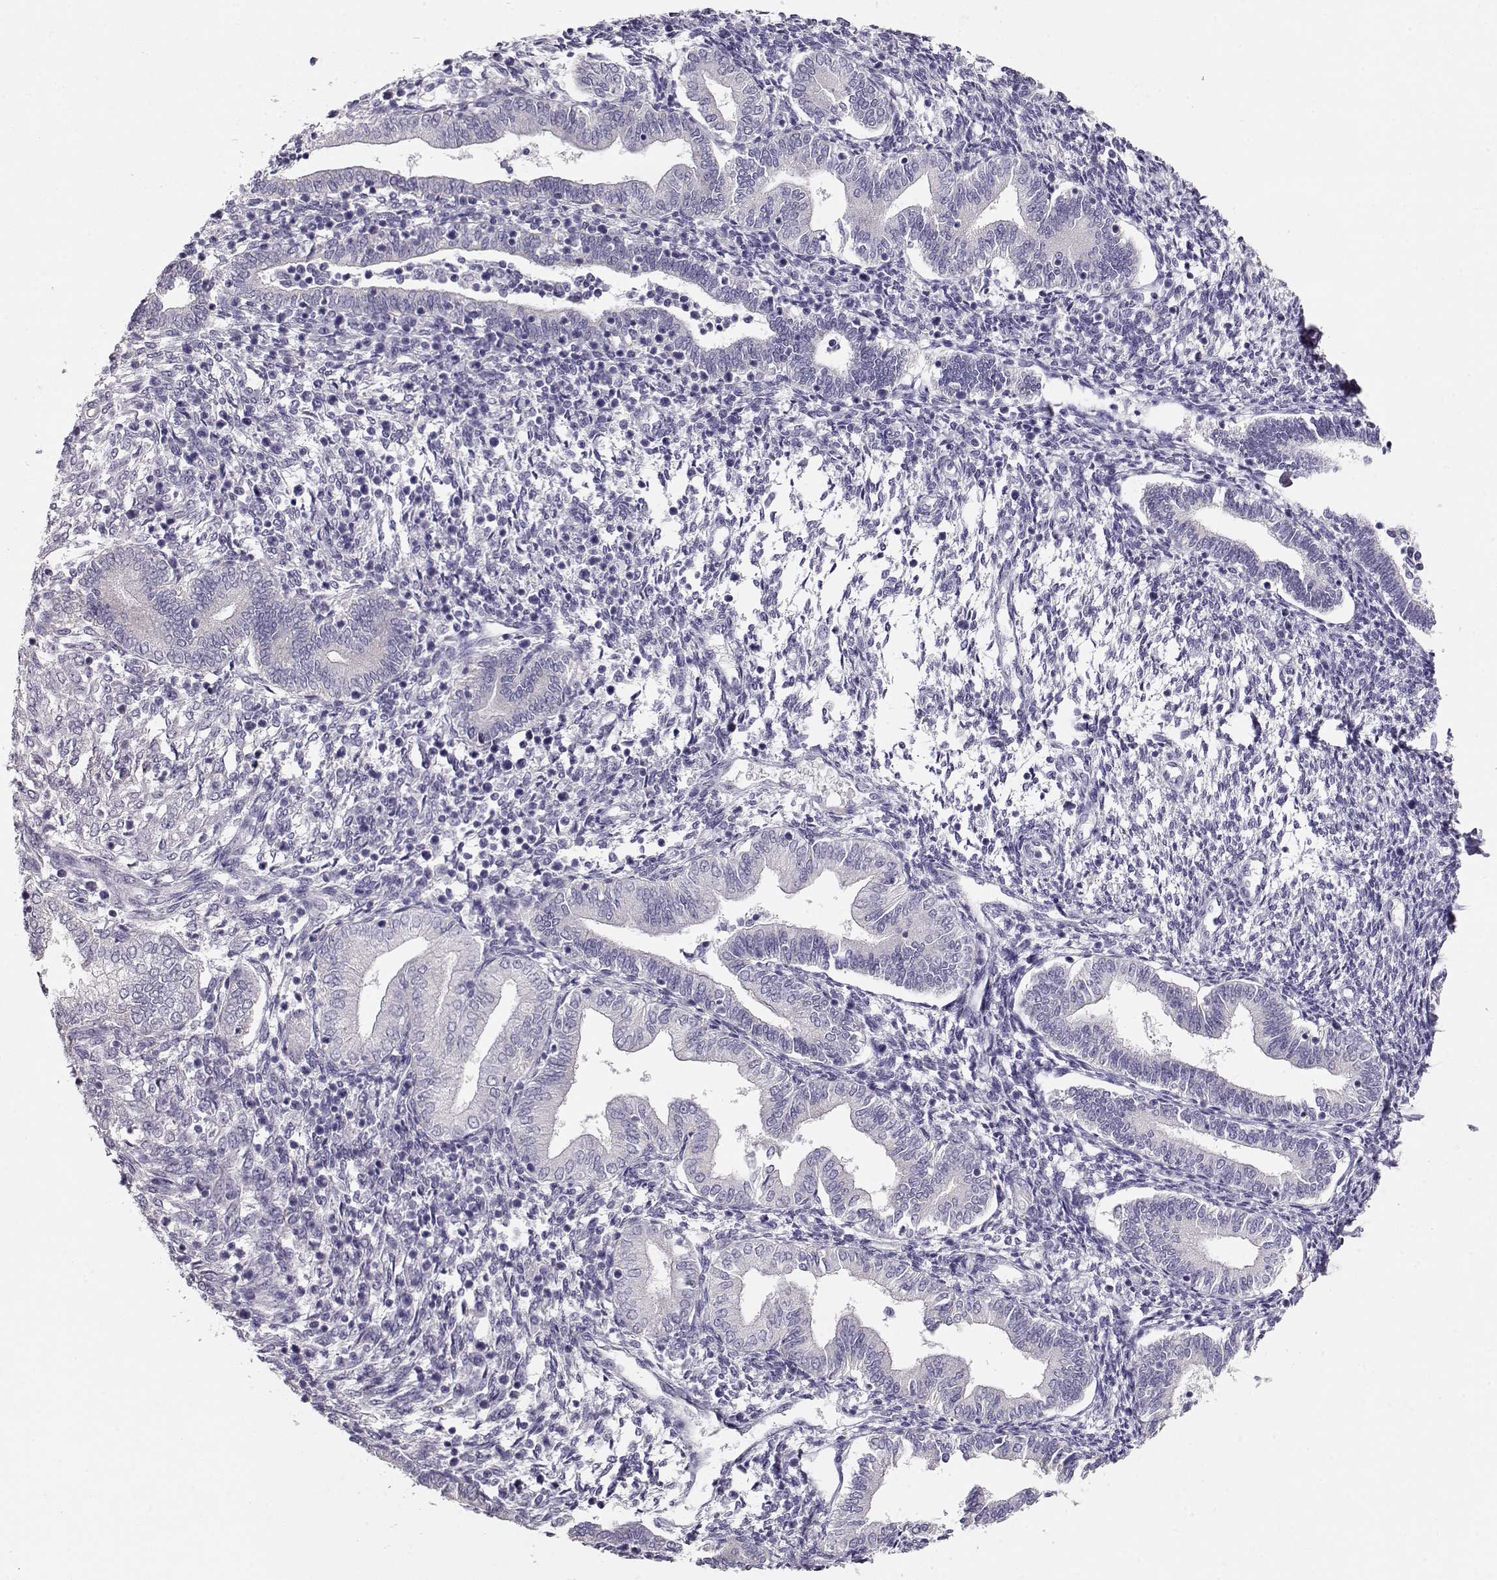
{"staining": {"intensity": "negative", "quantity": "none", "location": "none"}, "tissue": "endometrium", "cell_type": "Cells in endometrial stroma", "image_type": "normal", "snomed": [{"axis": "morphology", "description": "Normal tissue, NOS"}, {"axis": "topography", "description": "Endometrium"}], "caption": "The immunohistochemistry photomicrograph has no significant staining in cells in endometrial stroma of endometrium.", "gene": "RBM44", "patient": {"sex": "female", "age": 42}}